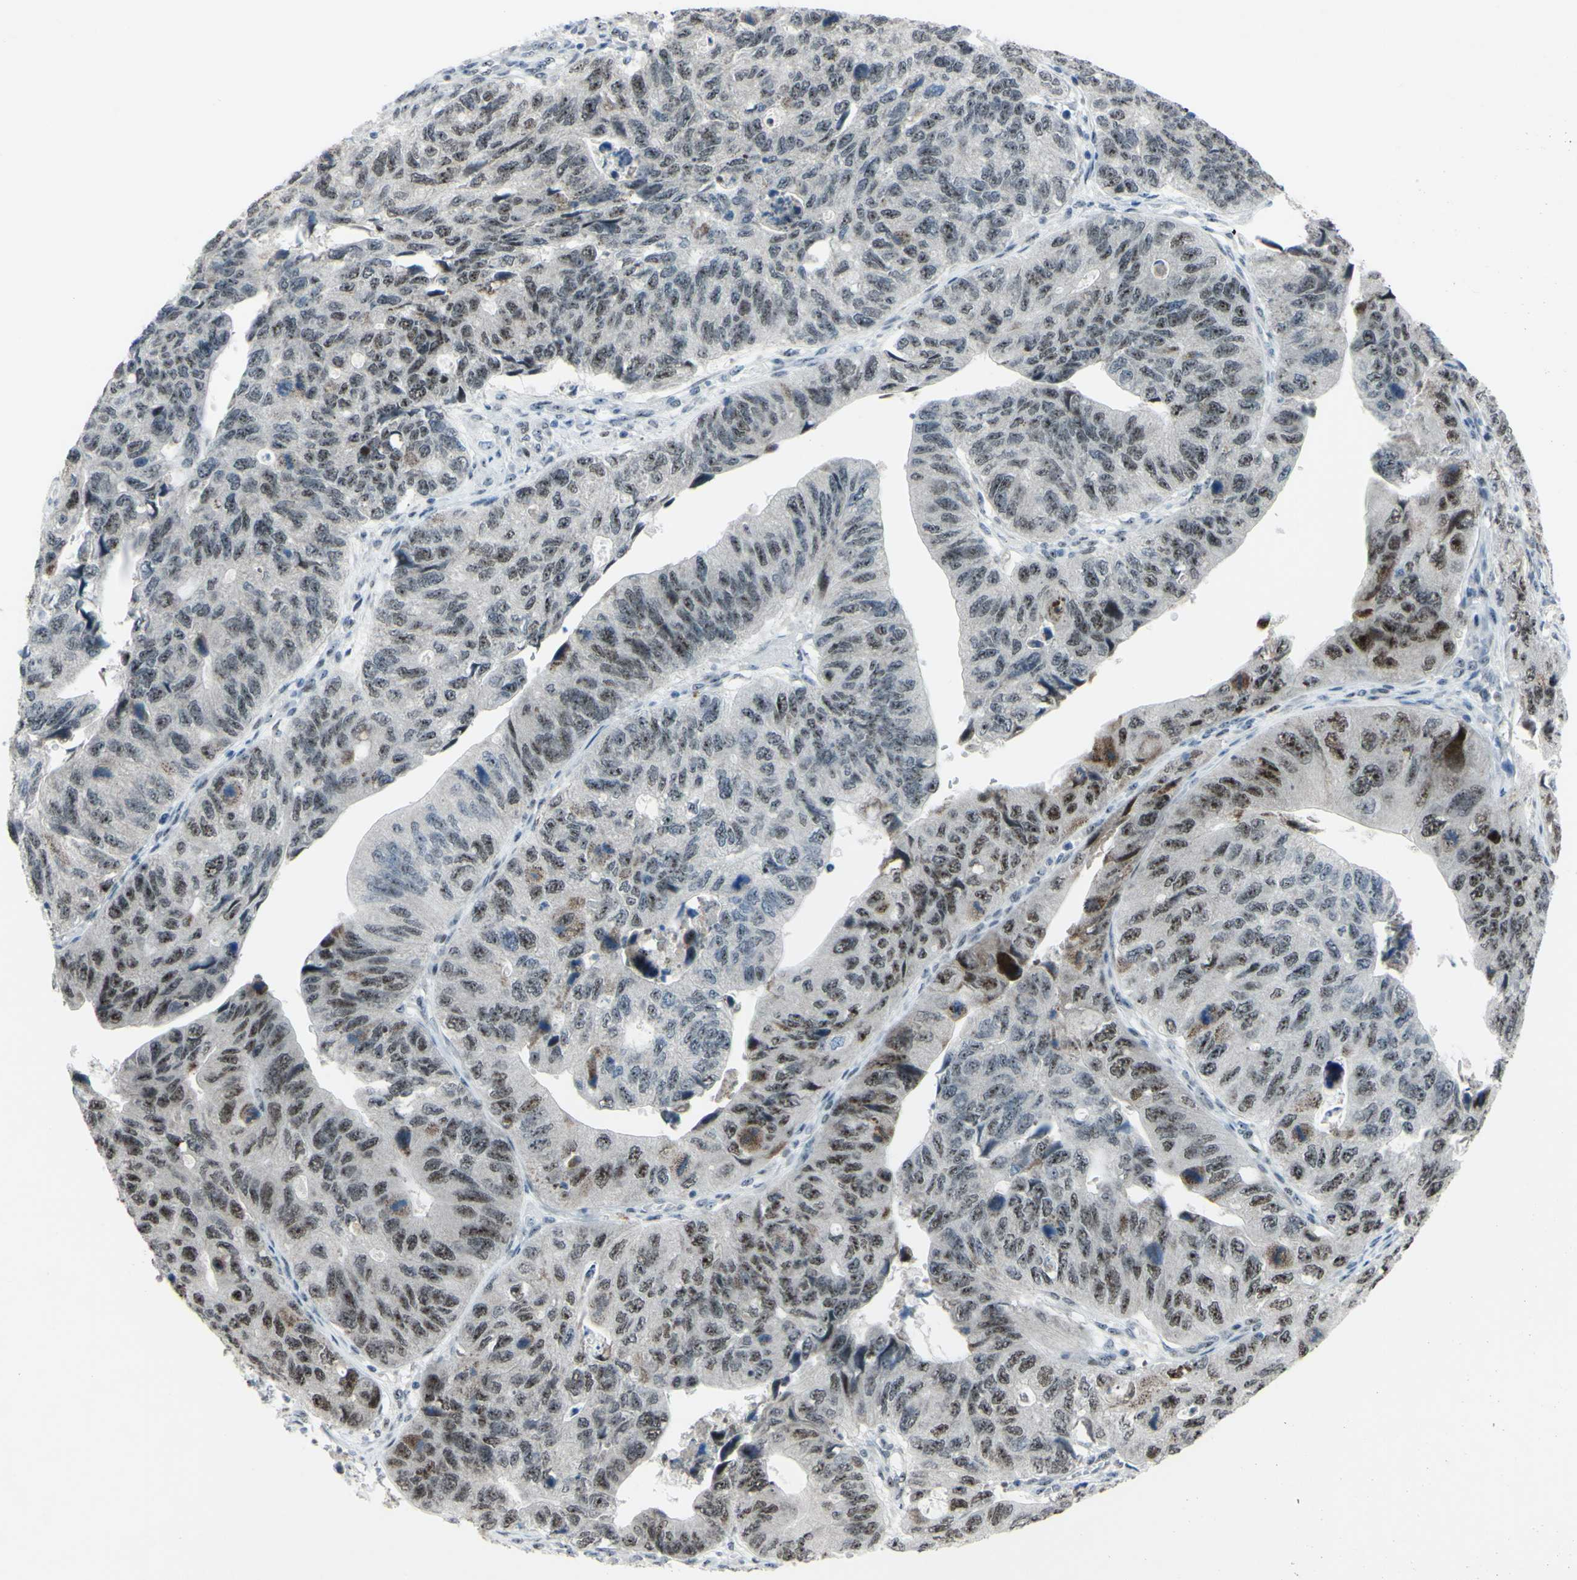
{"staining": {"intensity": "strong", "quantity": ">75%", "location": "nuclear"}, "tissue": "stomach cancer", "cell_type": "Tumor cells", "image_type": "cancer", "snomed": [{"axis": "morphology", "description": "Adenocarcinoma, NOS"}, {"axis": "topography", "description": "Stomach"}], "caption": "This is an image of IHC staining of adenocarcinoma (stomach), which shows strong positivity in the nuclear of tumor cells.", "gene": "POLR1A", "patient": {"sex": "male", "age": 59}}